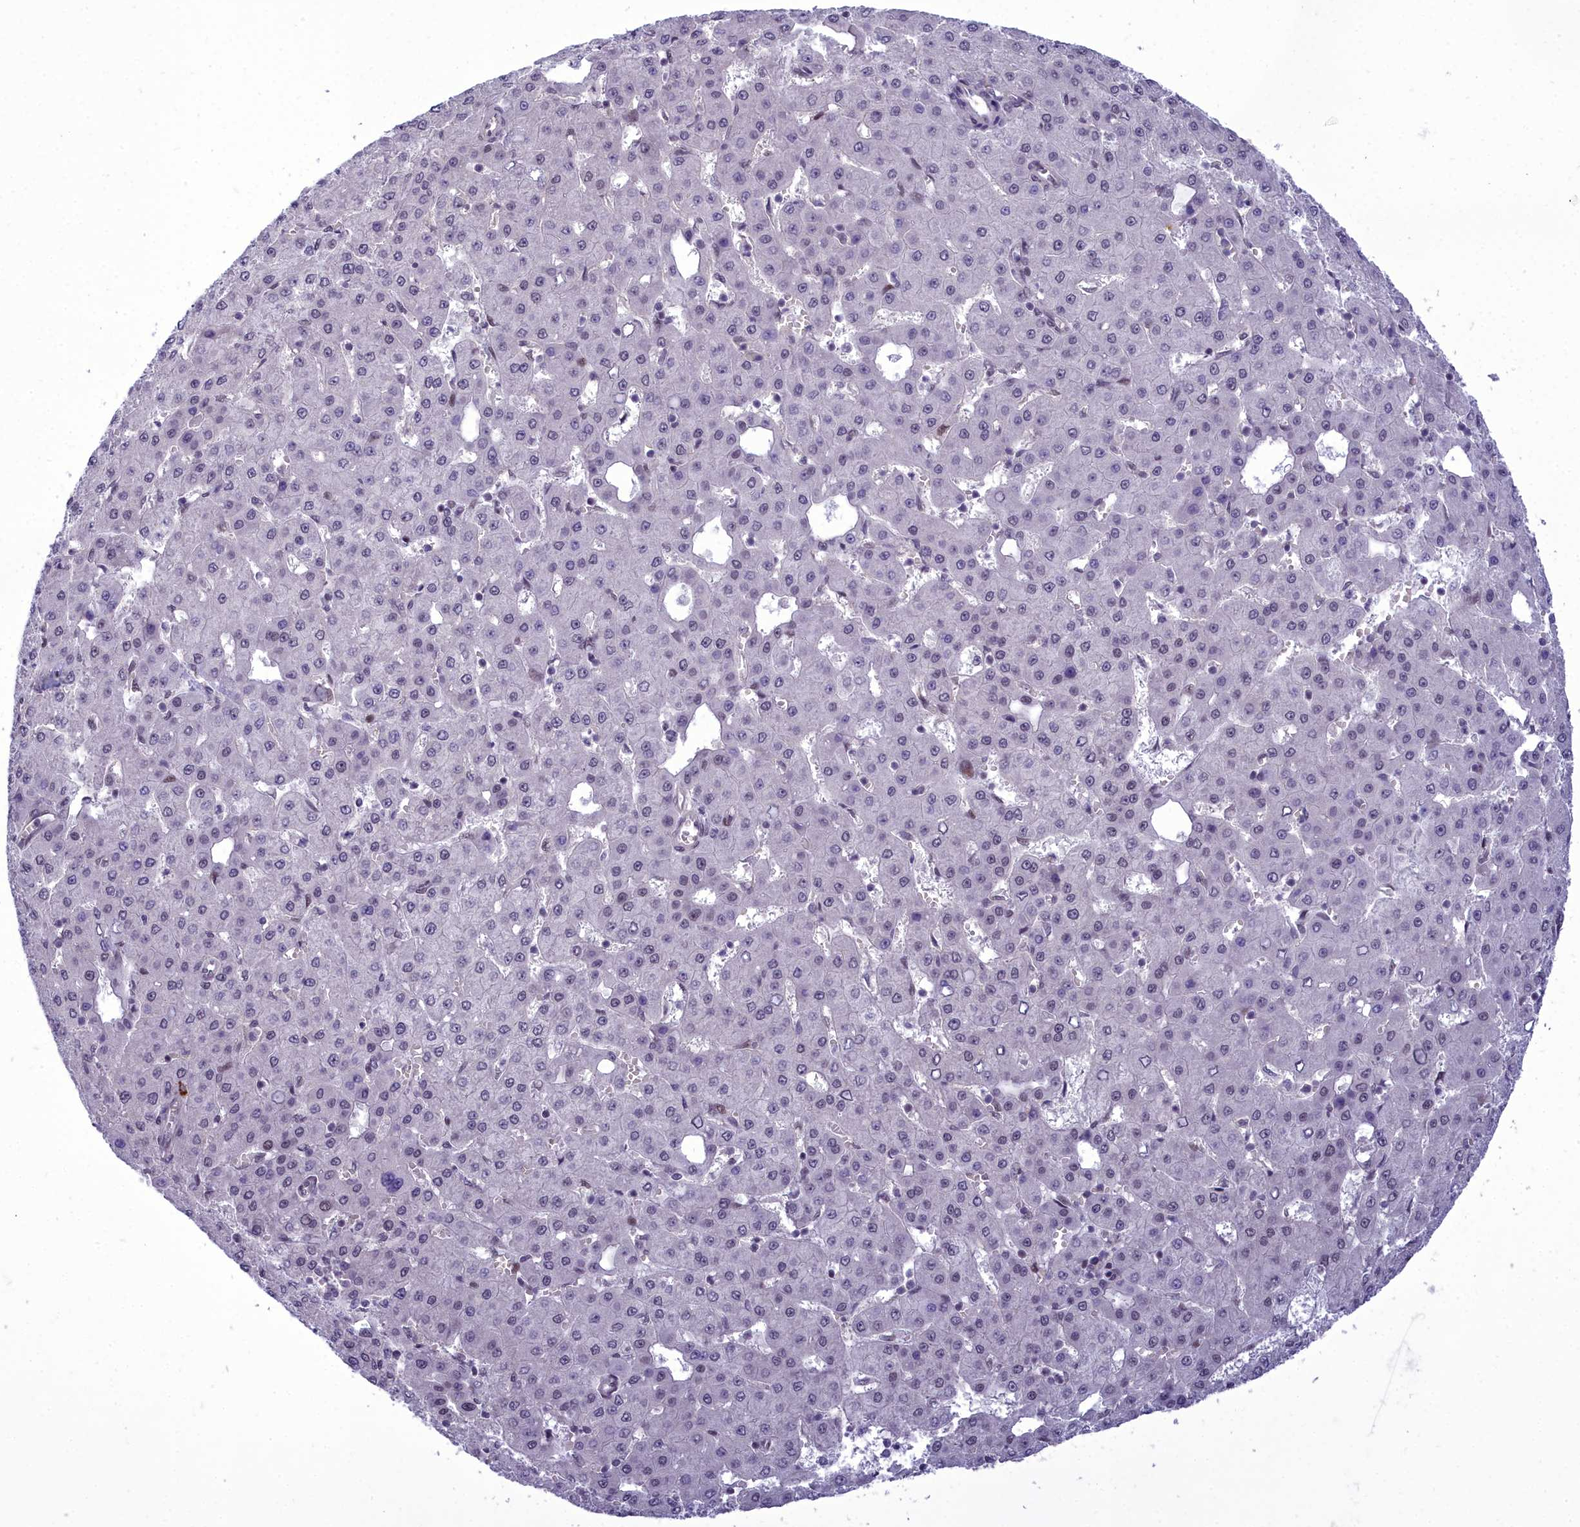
{"staining": {"intensity": "weak", "quantity": "<25%", "location": "nuclear"}, "tissue": "liver cancer", "cell_type": "Tumor cells", "image_type": "cancer", "snomed": [{"axis": "morphology", "description": "Carcinoma, Hepatocellular, NOS"}, {"axis": "topography", "description": "Liver"}], "caption": "Liver cancer (hepatocellular carcinoma) was stained to show a protein in brown. There is no significant staining in tumor cells.", "gene": "CEACAM19", "patient": {"sex": "male", "age": 47}}